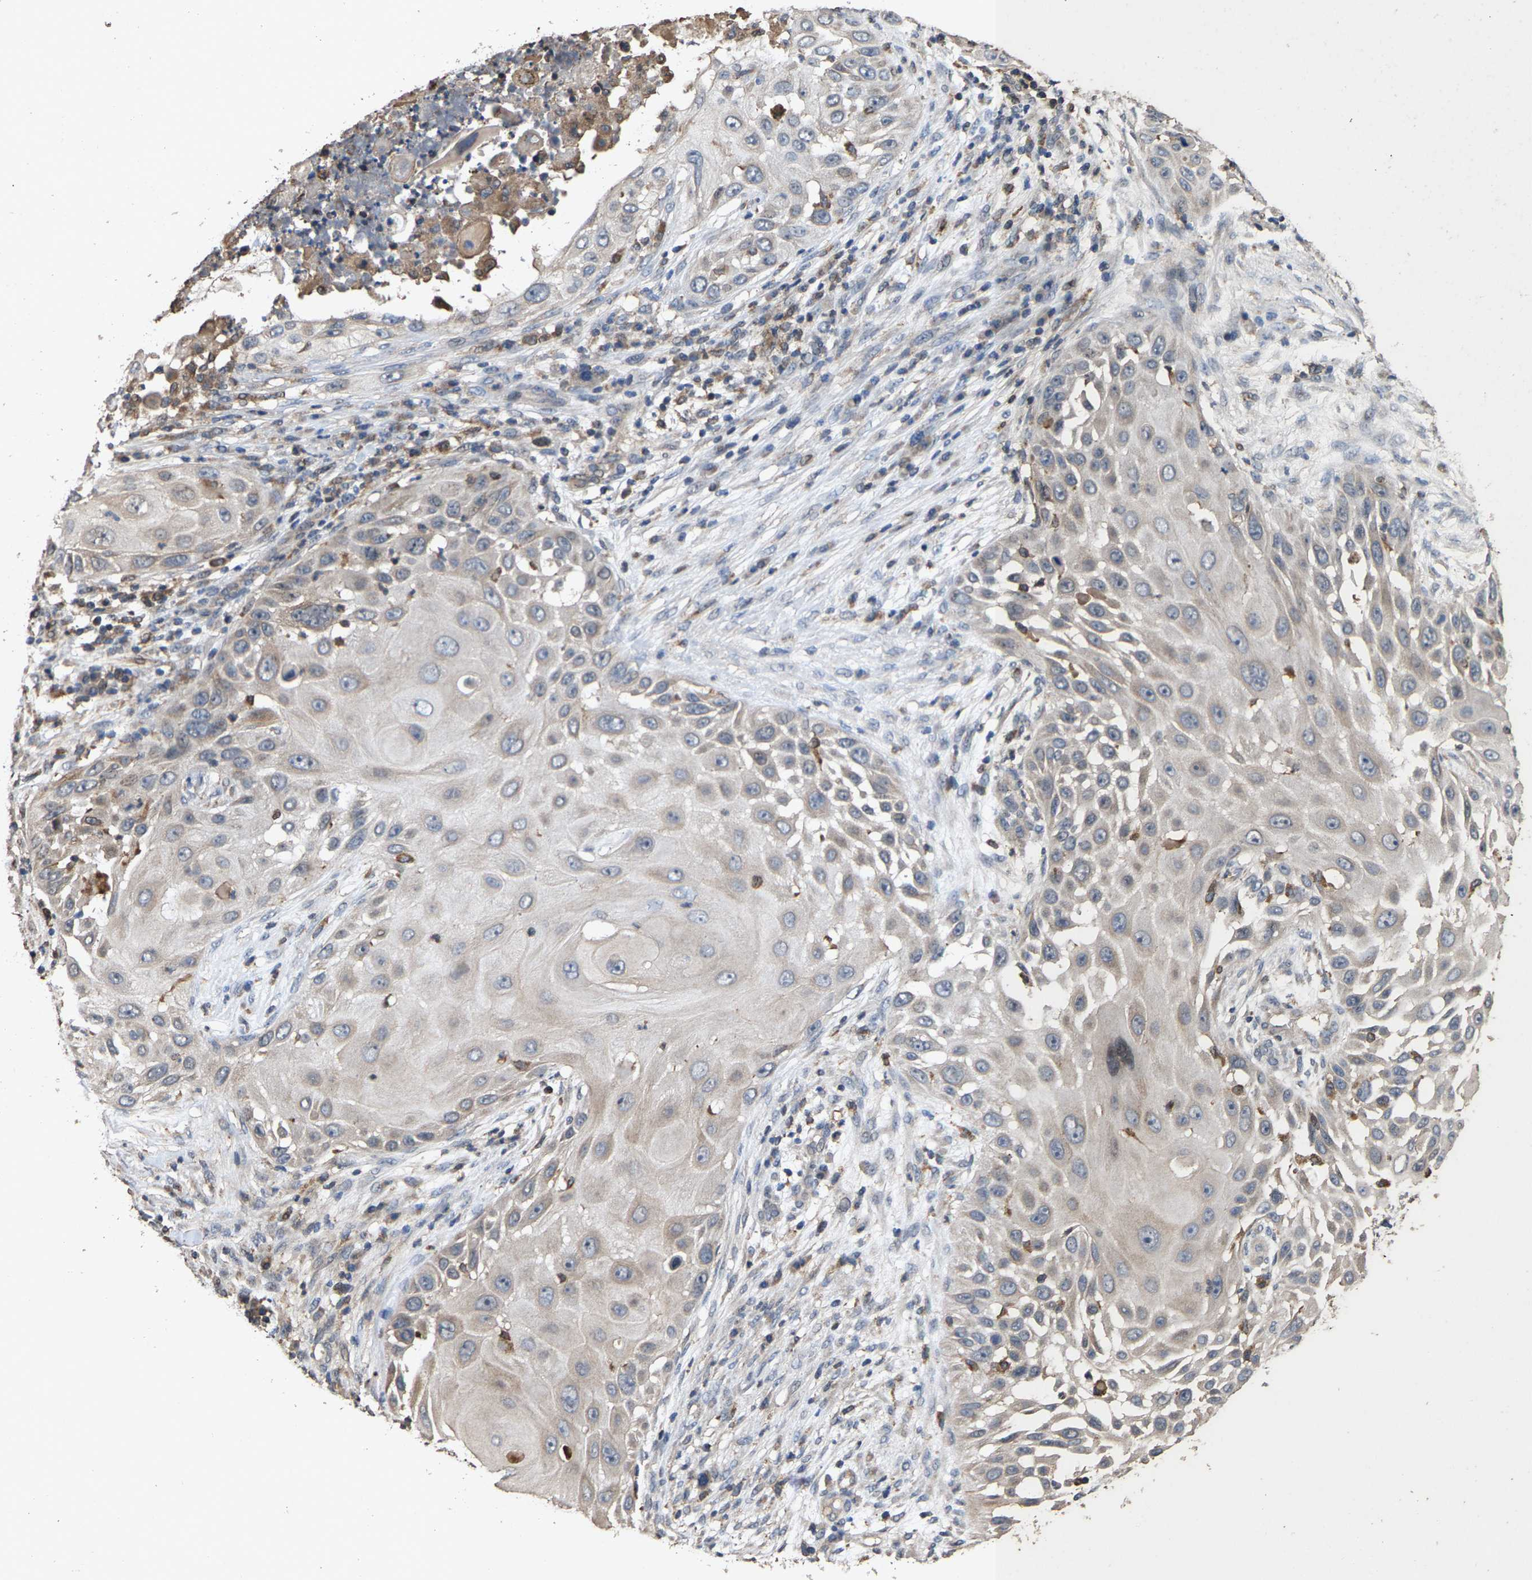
{"staining": {"intensity": "negative", "quantity": "none", "location": "none"}, "tissue": "skin cancer", "cell_type": "Tumor cells", "image_type": "cancer", "snomed": [{"axis": "morphology", "description": "Squamous cell carcinoma, NOS"}, {"axis": "topography", "description": "Skin"}], "caption": "Tumor cells are negative for protein expression in human squamous cell carcinoma (skin).", "gene": "TDRKH", "patient": {"sex": "female", "age": 44}}